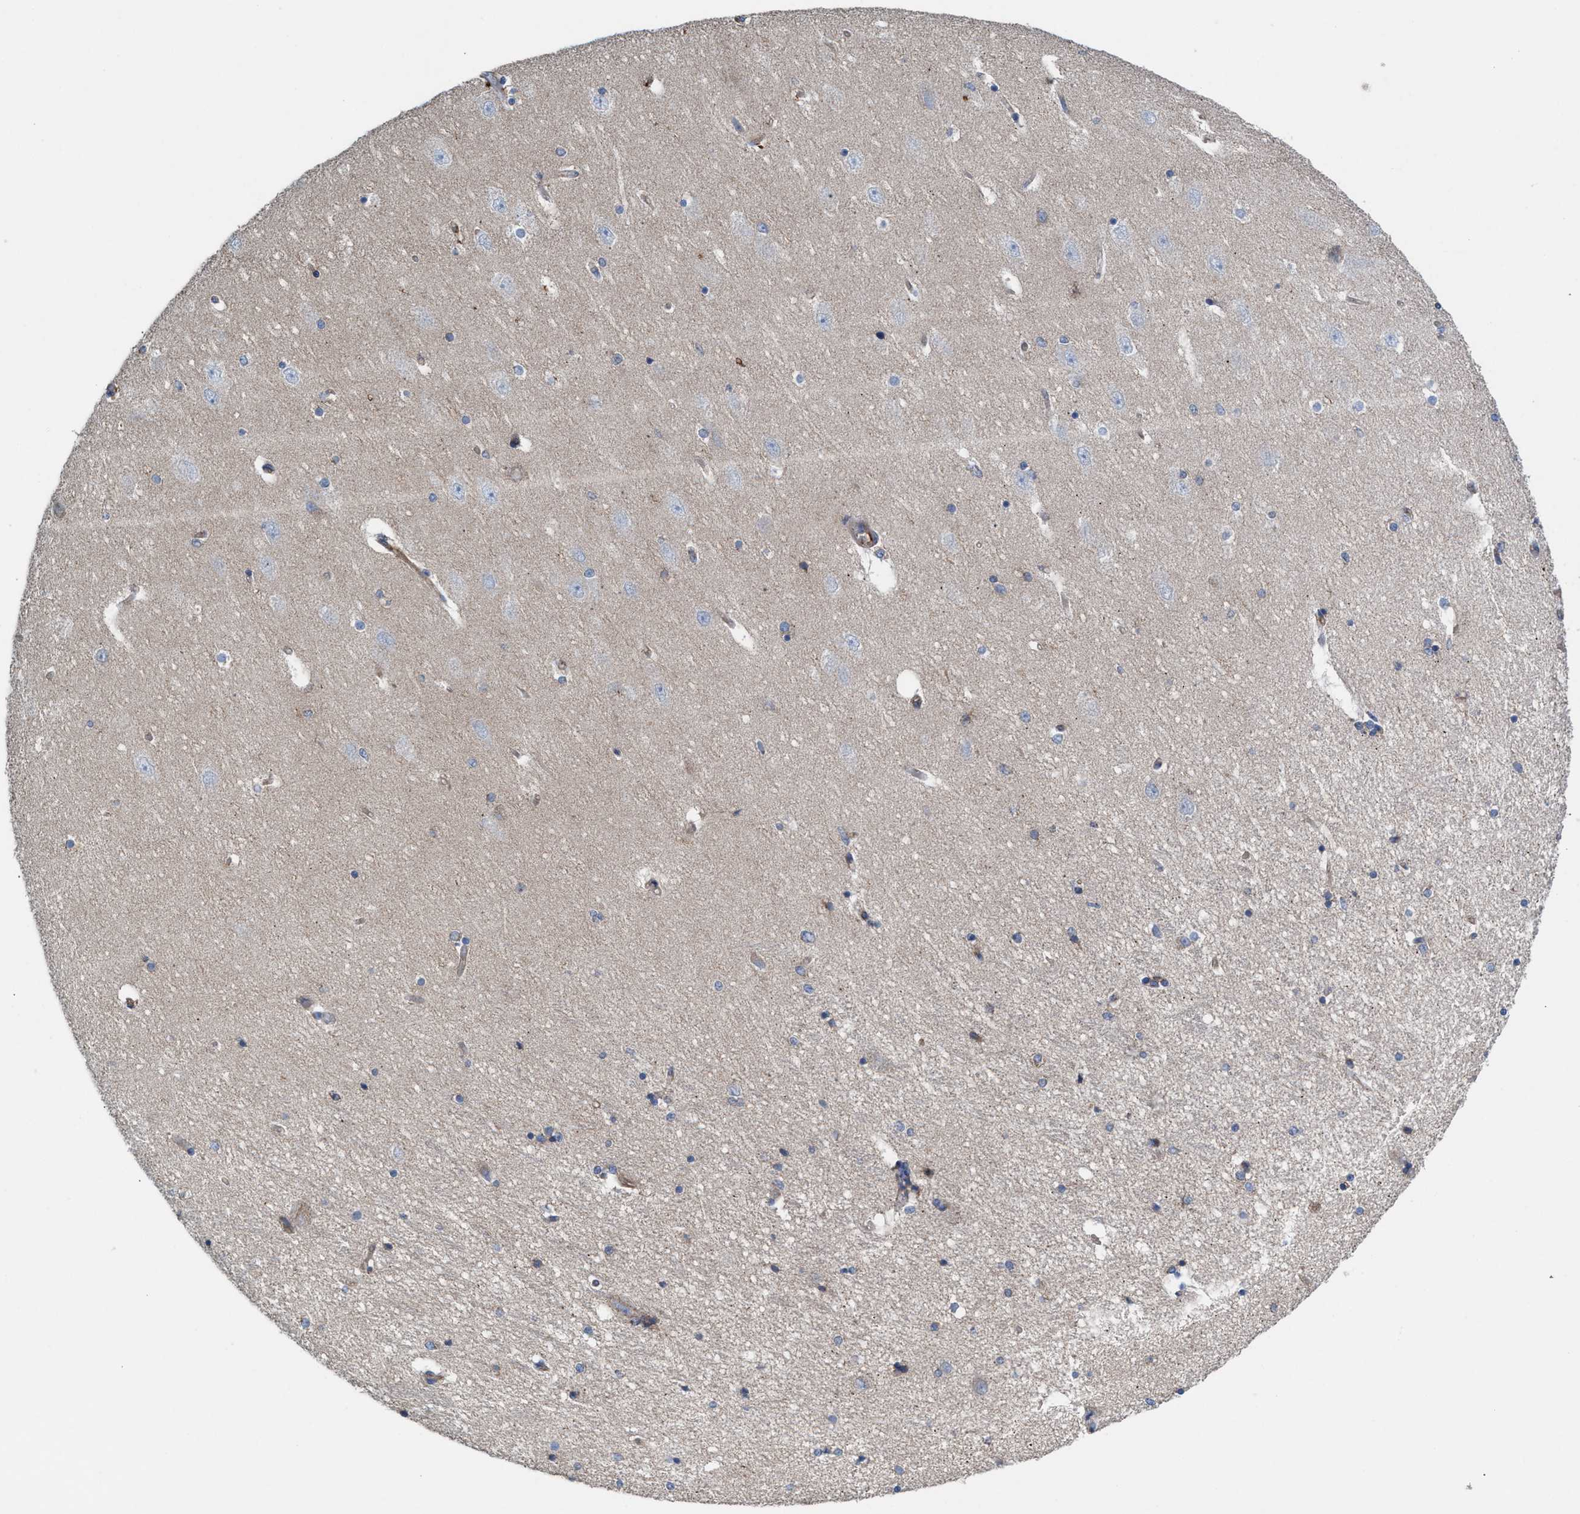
{"staining": {"intensity": "weak", "quantity": "25%-75%", "location": "cytoplasmic/membranous"}, "tissue": "hippocampus", "cell_type": "Glial cells", "image_type": "normal", "snomed": [{"axis": "morphology", "description": "Normal tissue, NOS"}, {"axis": "topography", "description": "Hippocampus"}], "caption": "Protein analysis of unremarkable hippocampus demonstrates weak cytoplasmic/membranous positivity in approximately 25%-75% of glial cells. The protein of interest is stained brown, and the nuclei are stained in blue (DAB IHC with brightfield microscopy, high magnification).", "gene": "NYAP1", "patient": {"sex": "female", "age": 54}}